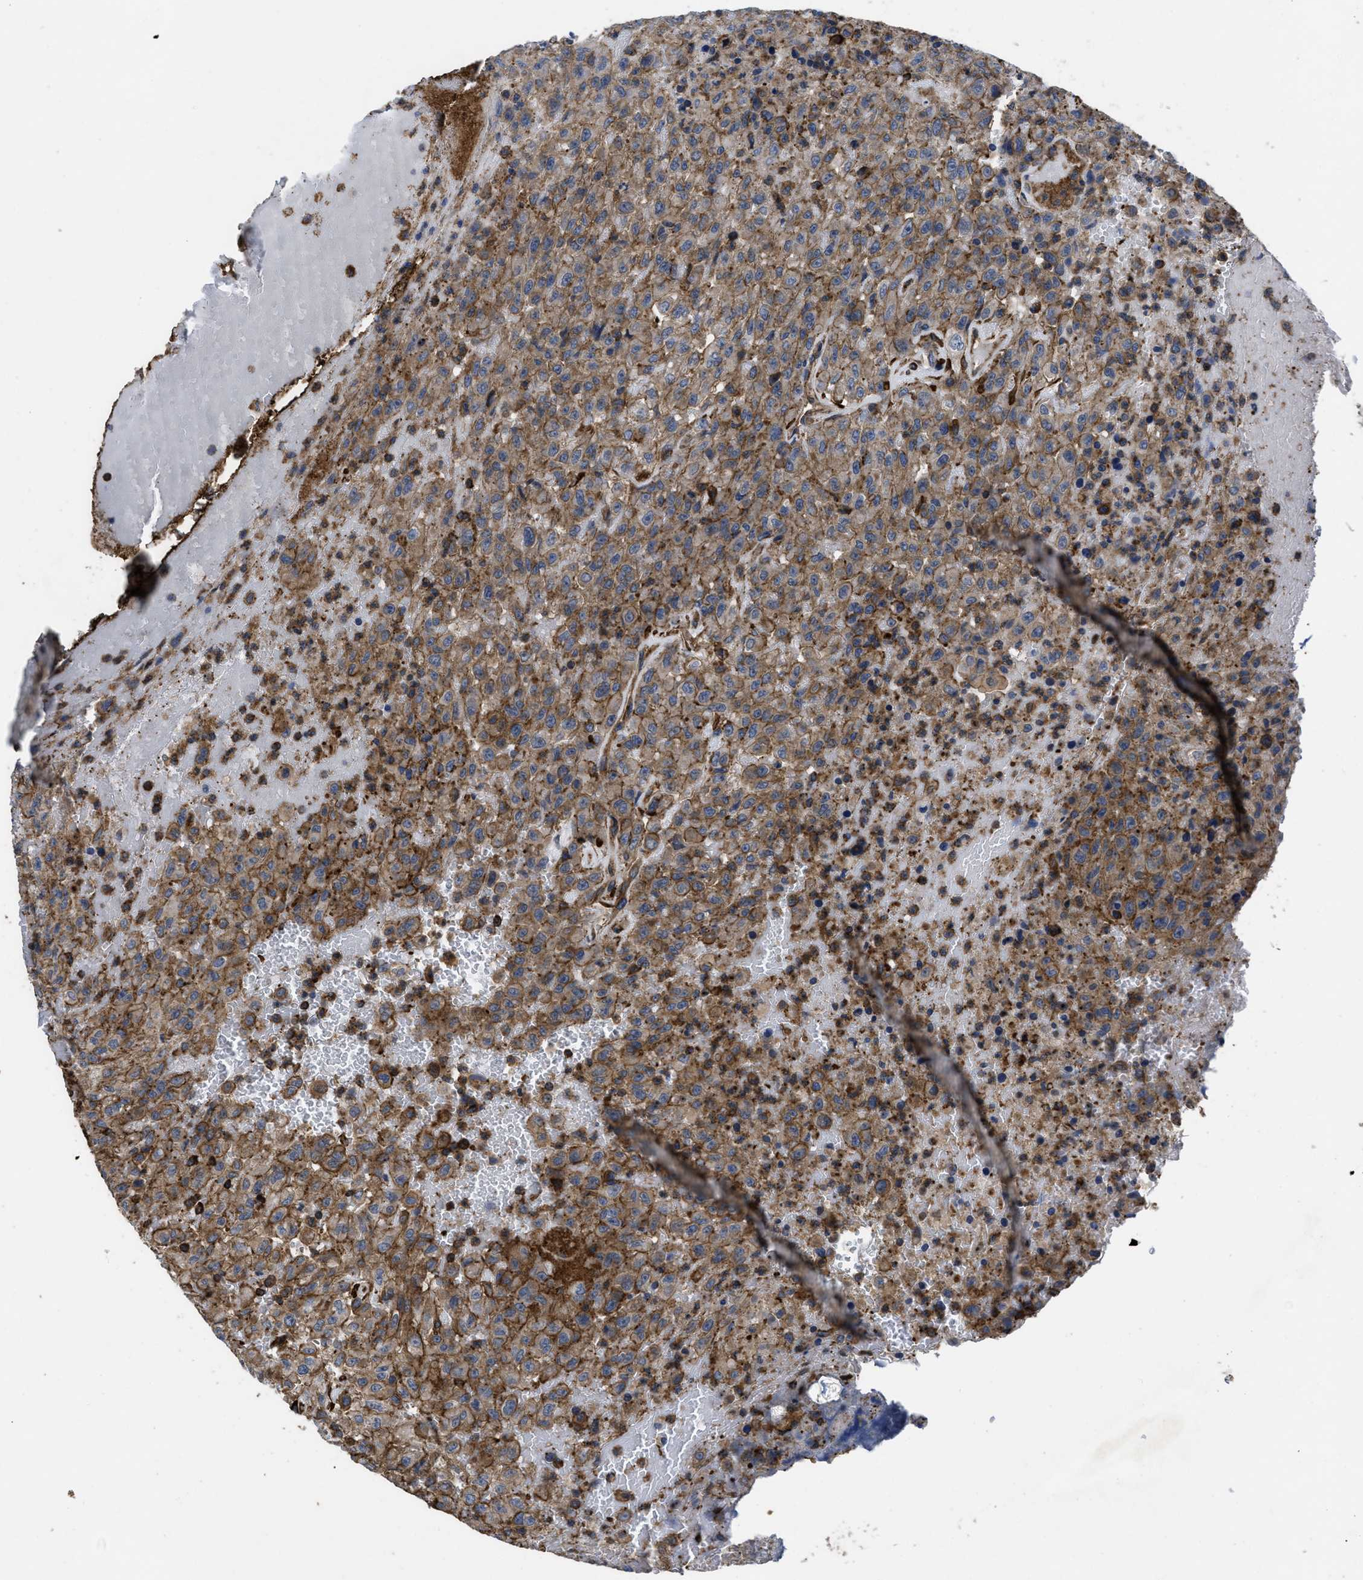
{"staining": {"intensity": "moderate", "quantity": ">75%", "location": "cytoplasmic/membranous"}, "tissue": "urothelial cancer", "cell_type": "Tumor cells", "image_type": "cancer", "snomed": [{"axis": "morphology", "description": "Urothelial carcinoma, High grade"}, {"axis": "topography", "description": "Urinary bladder"}], "caption": "Tumor cells display medium levels of moderate cytoplasmic/membranous staining in approximately >75% of cells in human urothelial cancer. The protein of interest is stained brown, and the nuclei are stained in blue (DAB IHC with brightfield microscopy, high magnification).", "gene": "SCUBE2", "patient": {"sex": "male", "age": 46}}